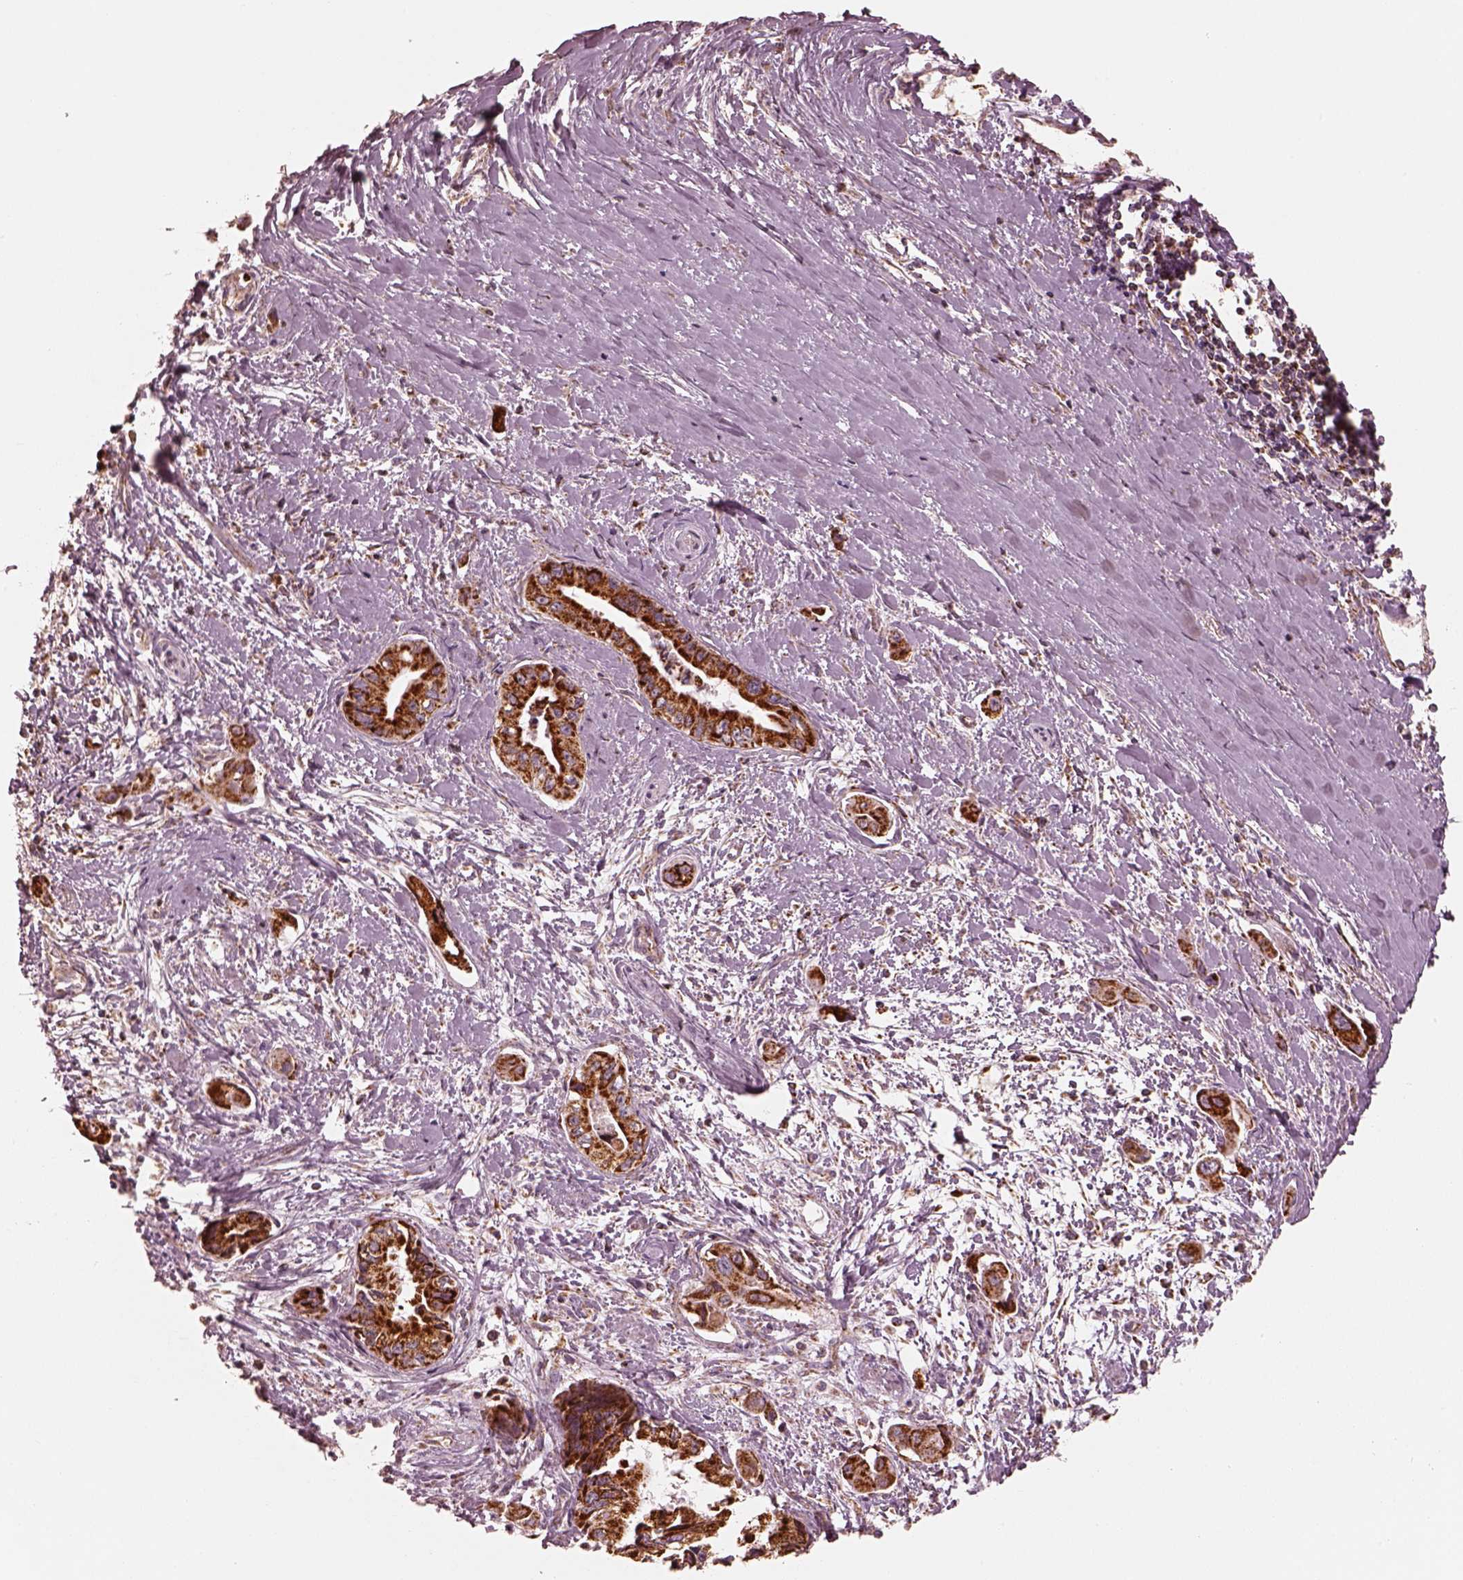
{"staining": {"intensity": "strong", "quantity": ">75%", "location": "cytoplasmic/membranous"}, "tissue": "pancreatic cancer", "cell_type": "Tumor cells", "image_type": "cancer", "snomed": [{"axis": "morphology", "description": "Adenocarcinoma, NOS"}, {"axis": "topography", "description": "Pancreas"}], "caption": "The histopathology image shows immunohistochemical staining of pancreatic cancer (adenocarcinoma). There is strong cytoplasmic/membranous expression is appreciated in about >75% of tumor cells. The protein is shown in brown color, while the nuclei are stained blue.", "gene": "ENTPD6", "patient": {"sex": "male", "age": 60}}